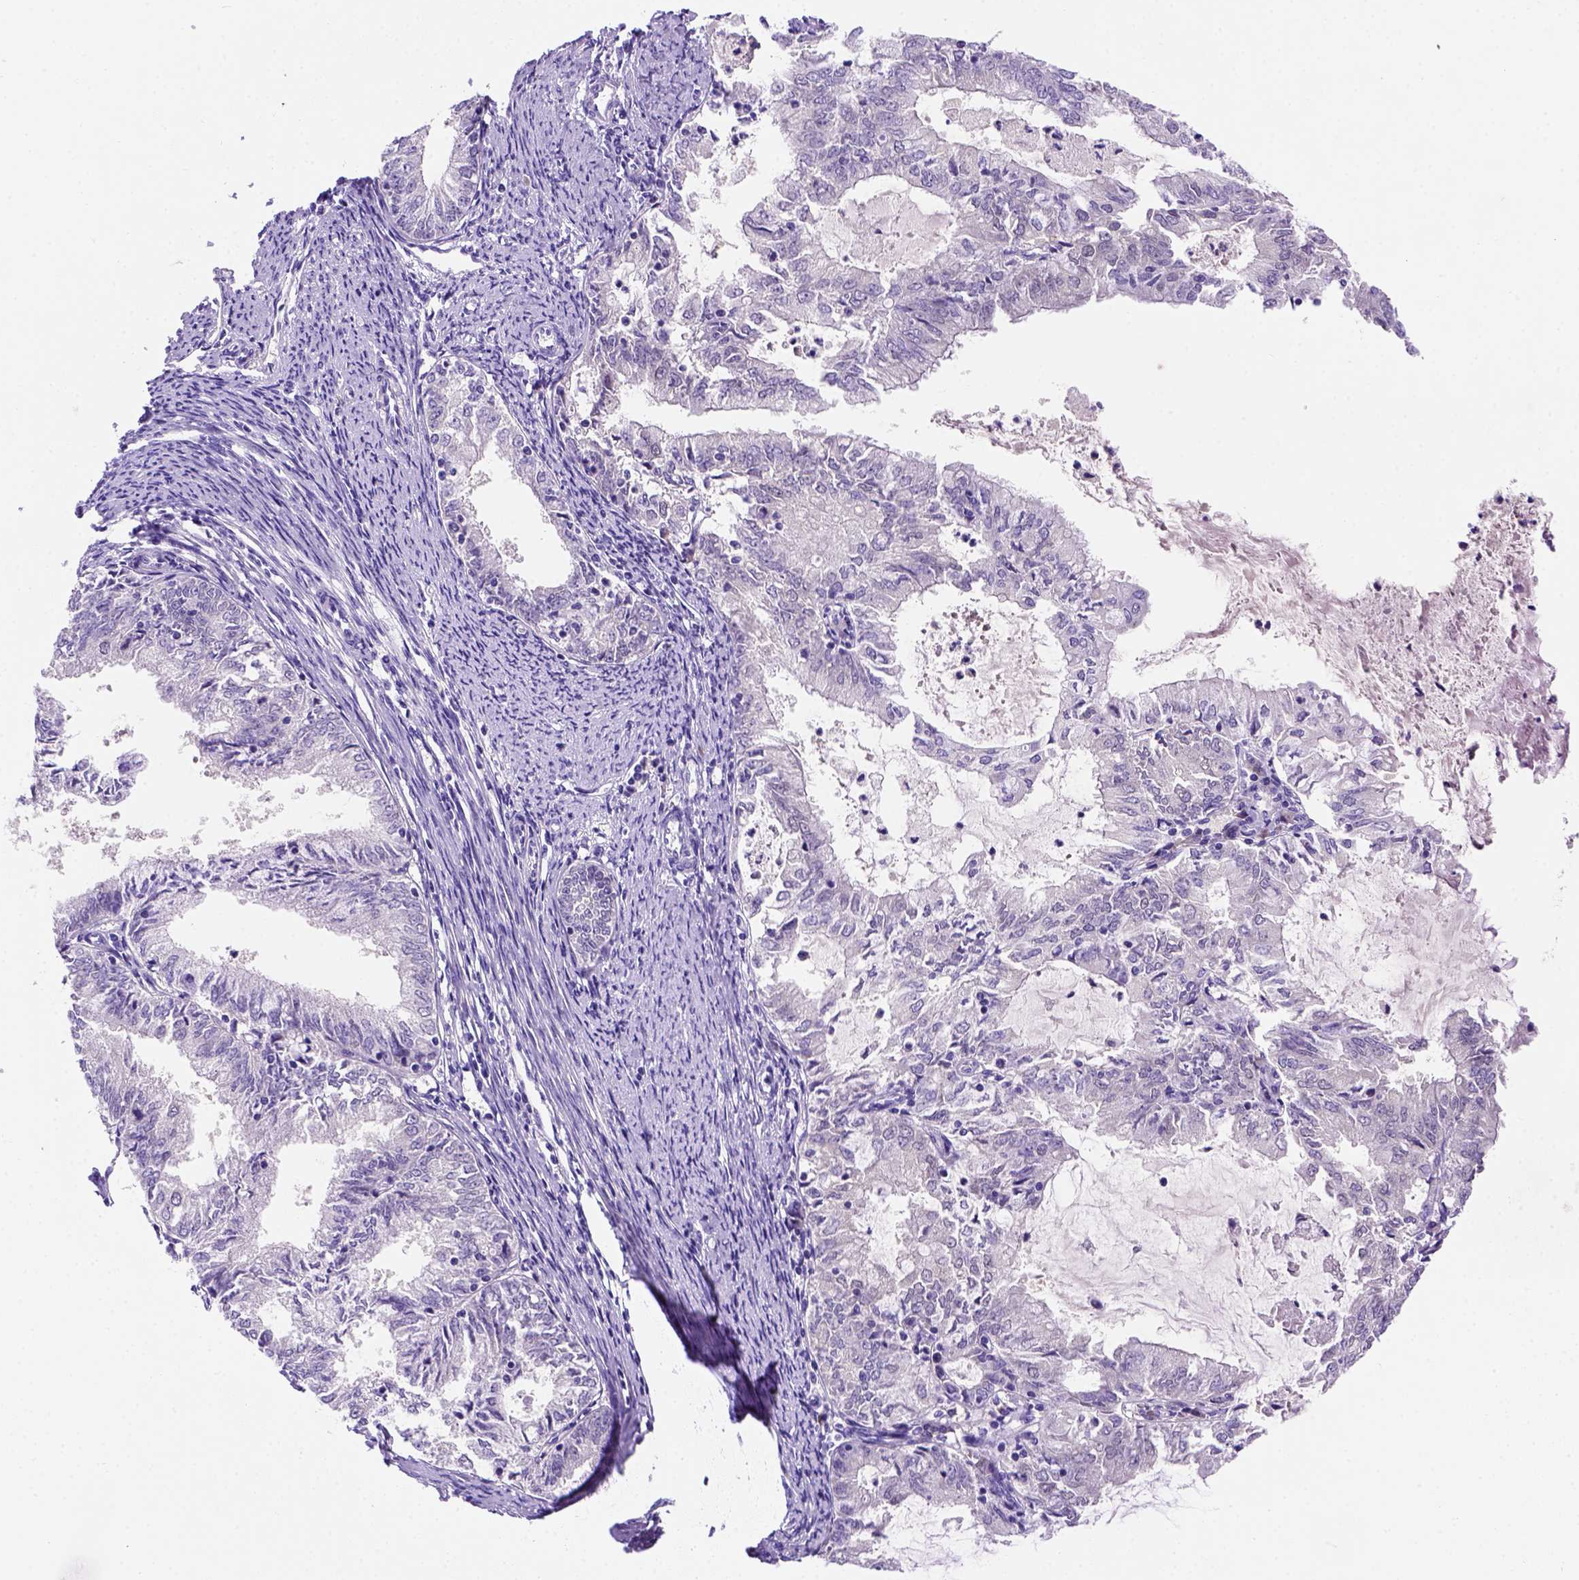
{"staining": {"intensity": "negative", "quantity": "none", "location": "none"}, "tissue": "endometrial cancer", "cell_type": "Tumor cells", "image_type": "cancer", "snomed": [{"axis": "morphology", "description": "Adenocarcinoma, NOS"}, {"axis": "topography", "description": "Endometrium"}], "caption": "Tumor cells show no significant protein expression in endometrial cancer (adenocarcinoma).", "gene": "FAM81B", "patient": {"sex": "female", "age": 57}}